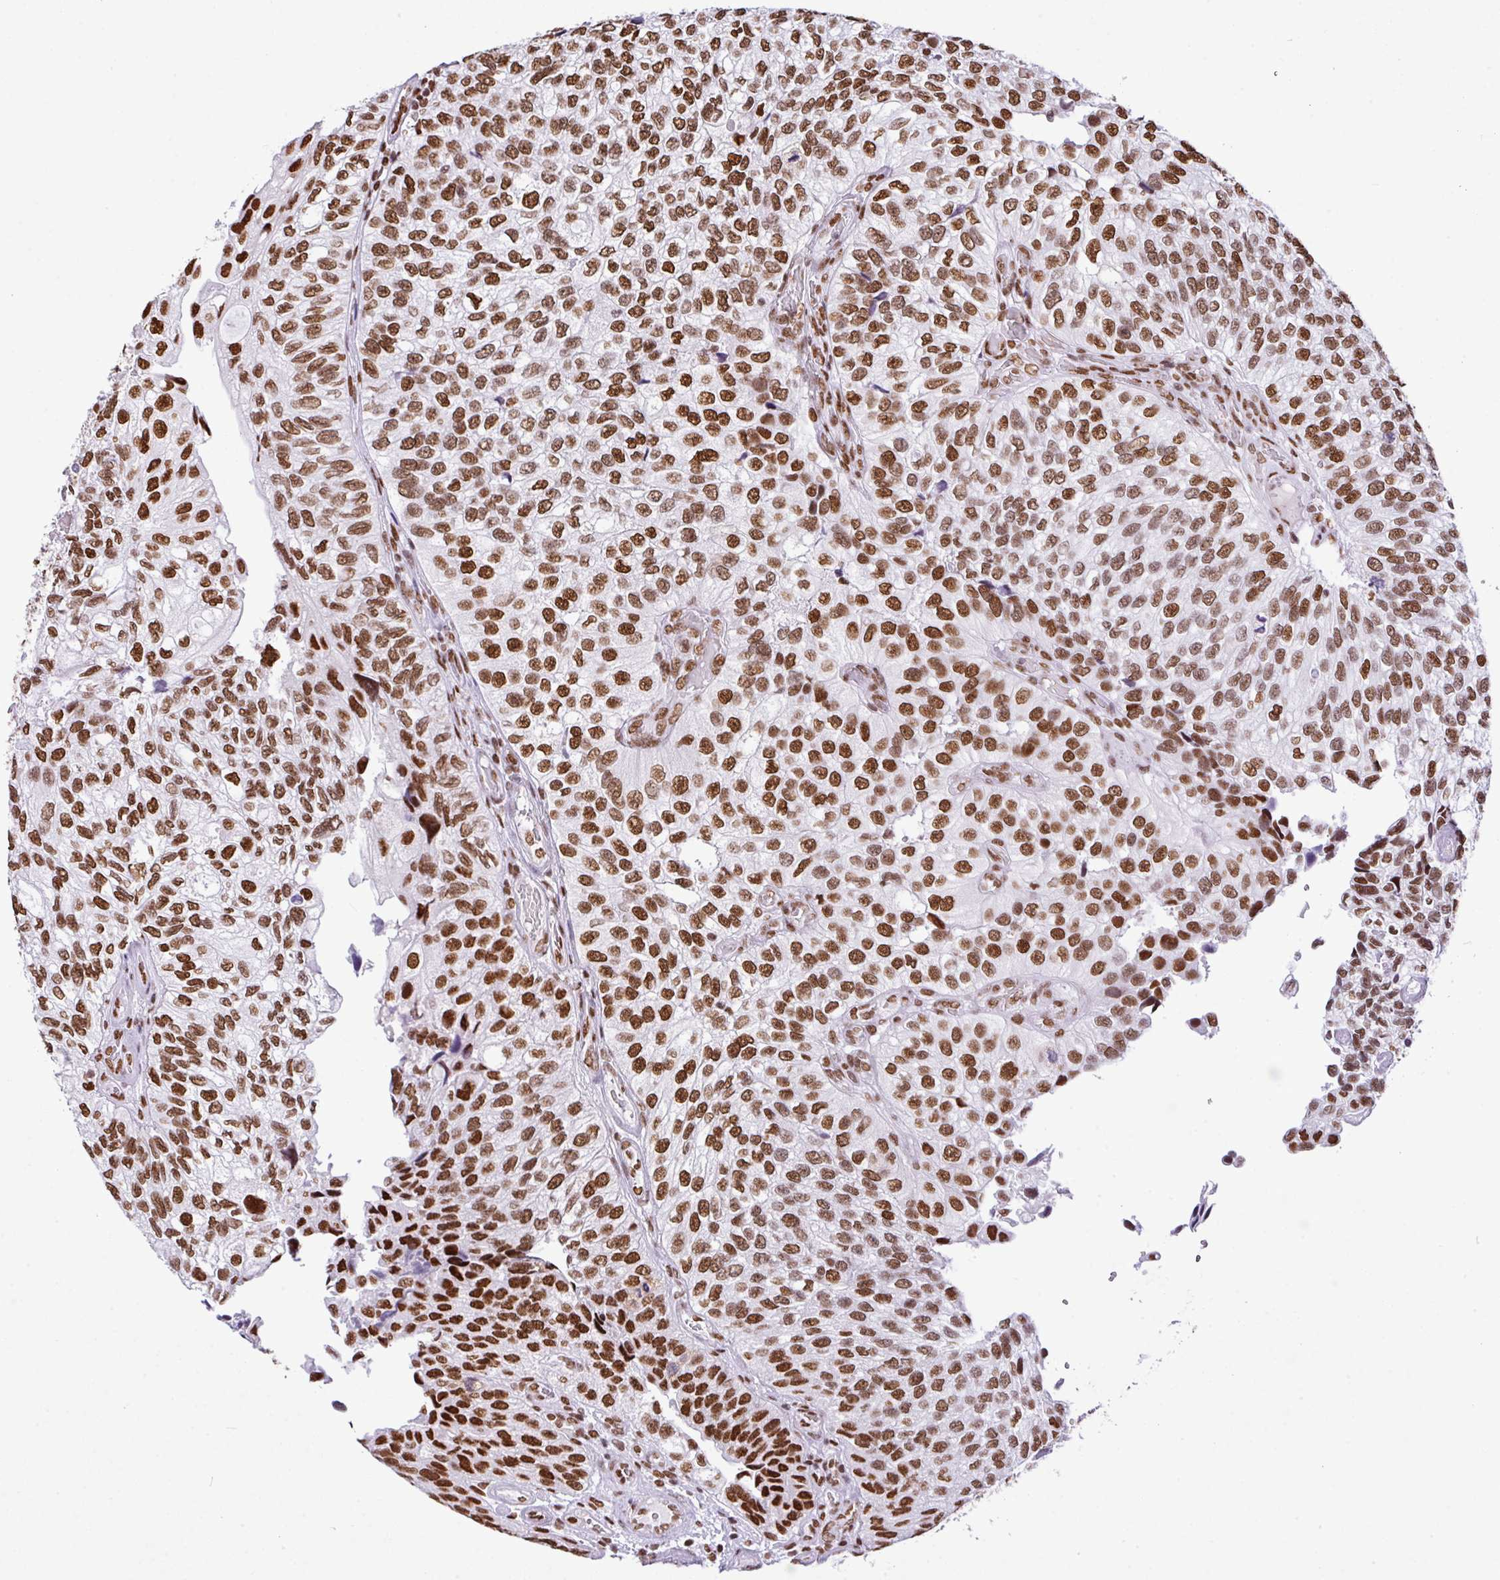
{"staining": {"intensity": "moderate", "quantity": ">75%", "location": "nuclear"}, "tissue": "urothelial cancer", "cell_type": "Tumor cells", "image_type": "cancer", "snomed": [{"axis": "morphology", "description": "Urothelial carcinoma, NOS"}, {"axis": "topography", "description": "Urinary bladder"}], "caption": "Tumor cells demonstrate medium levels of moderate nuclear positivity in about >75% of cells in transitional cell carcinoma. (DAB (3,3'-diaminobenzidine) IHC with brightfield microscopy, high magnification).", "gene": "RARG", "patient": {"sex": "male", "age": 87}}